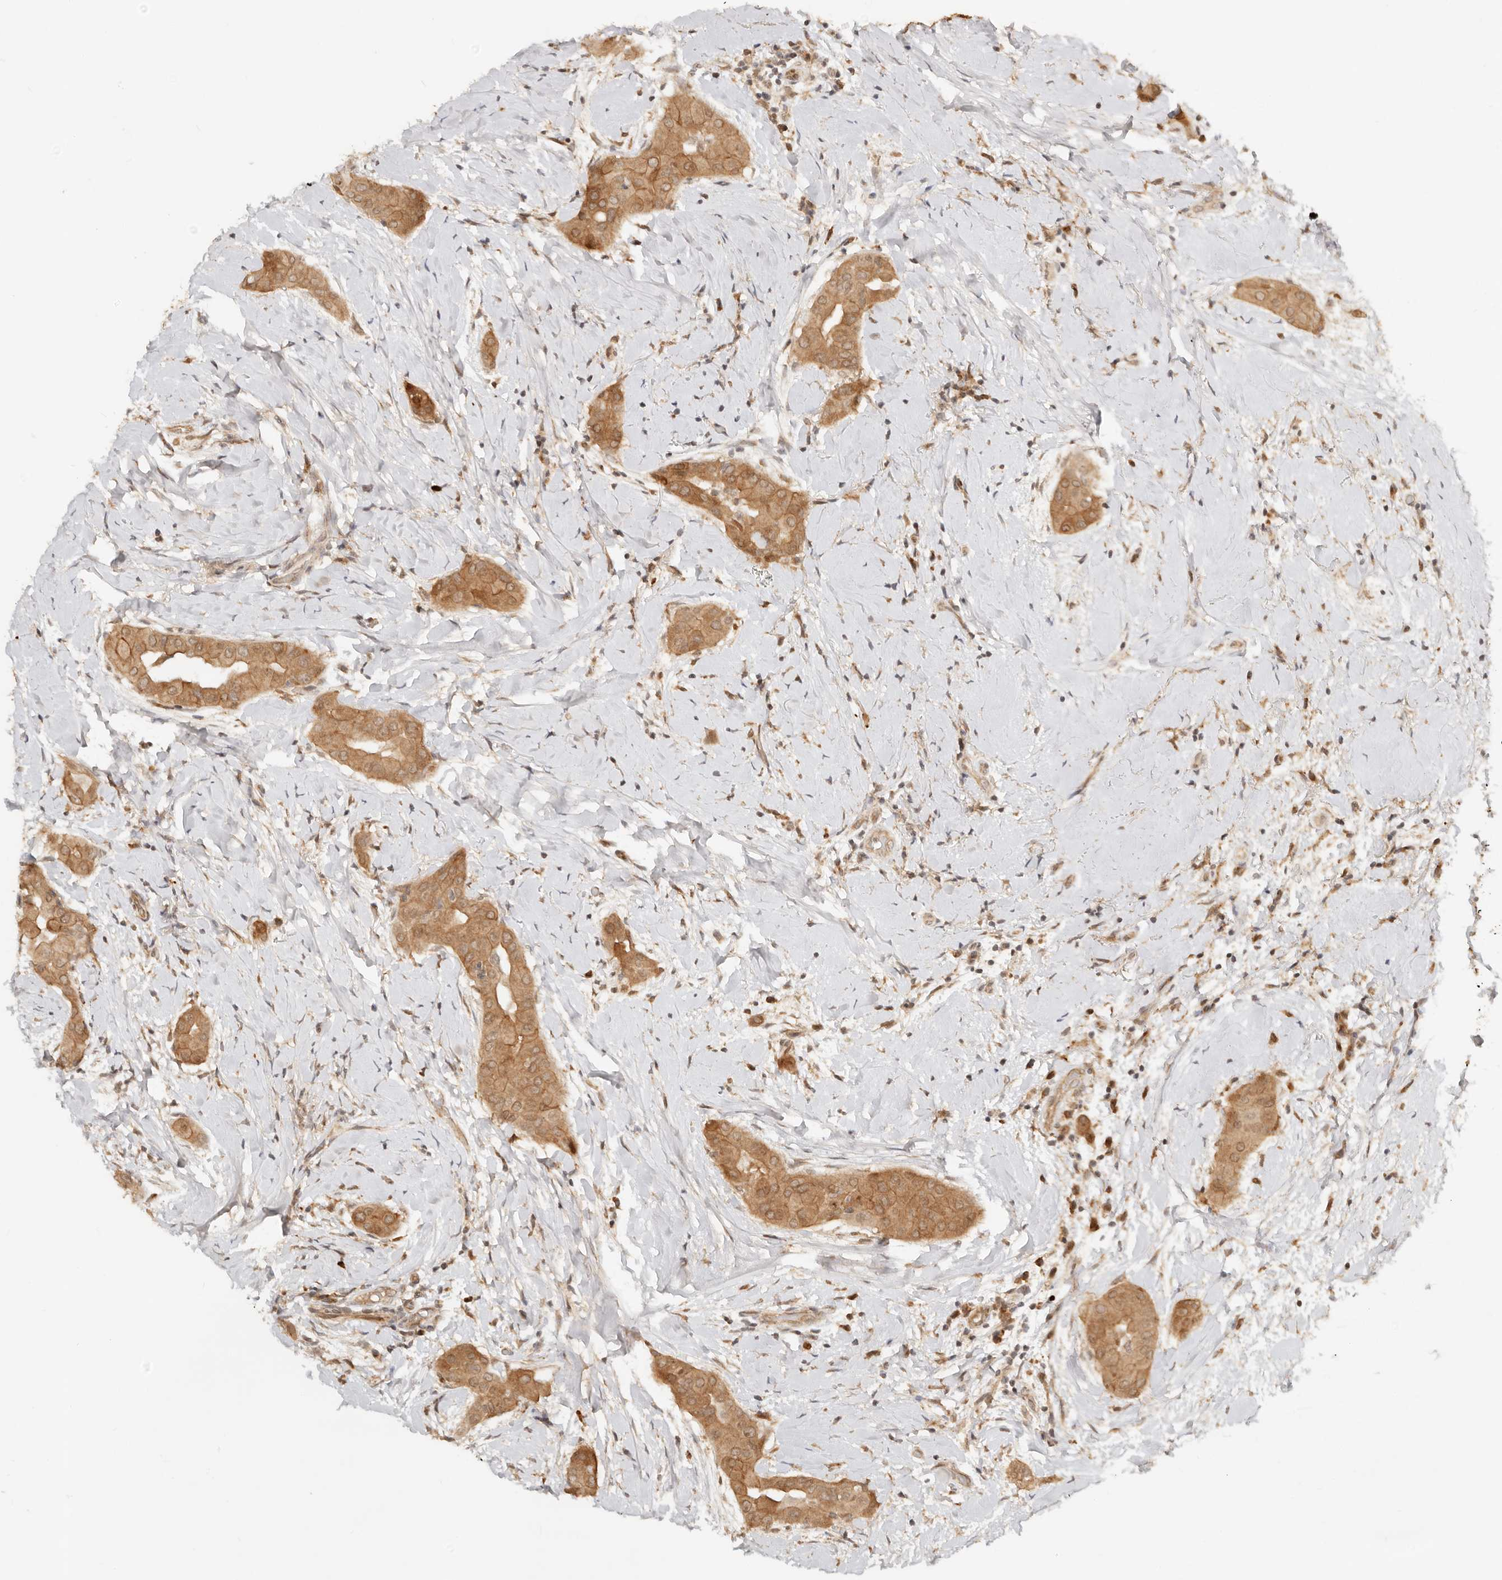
{"staining": {"intensity": "moderate", "quantity": ">75%", "location": "cytoplasmic/membranous"}, "tissue": "thyroid cancer", "cell_type": "Tumor cells", "image_type": "cancer", "snomed": [{"axis": "morphology", "description": "Papillary adenocarcinoma, NOS"}, {"axis": "topography", "description": "Thyroid gland"}], "caption": "Protein staining of thyroid cancer tissue shows moderate cytoplasmic/membranous staining in approximately >75% of tumor cells.", "gene": "BAALC", "patient": {"sex": "male", "age": 33}}